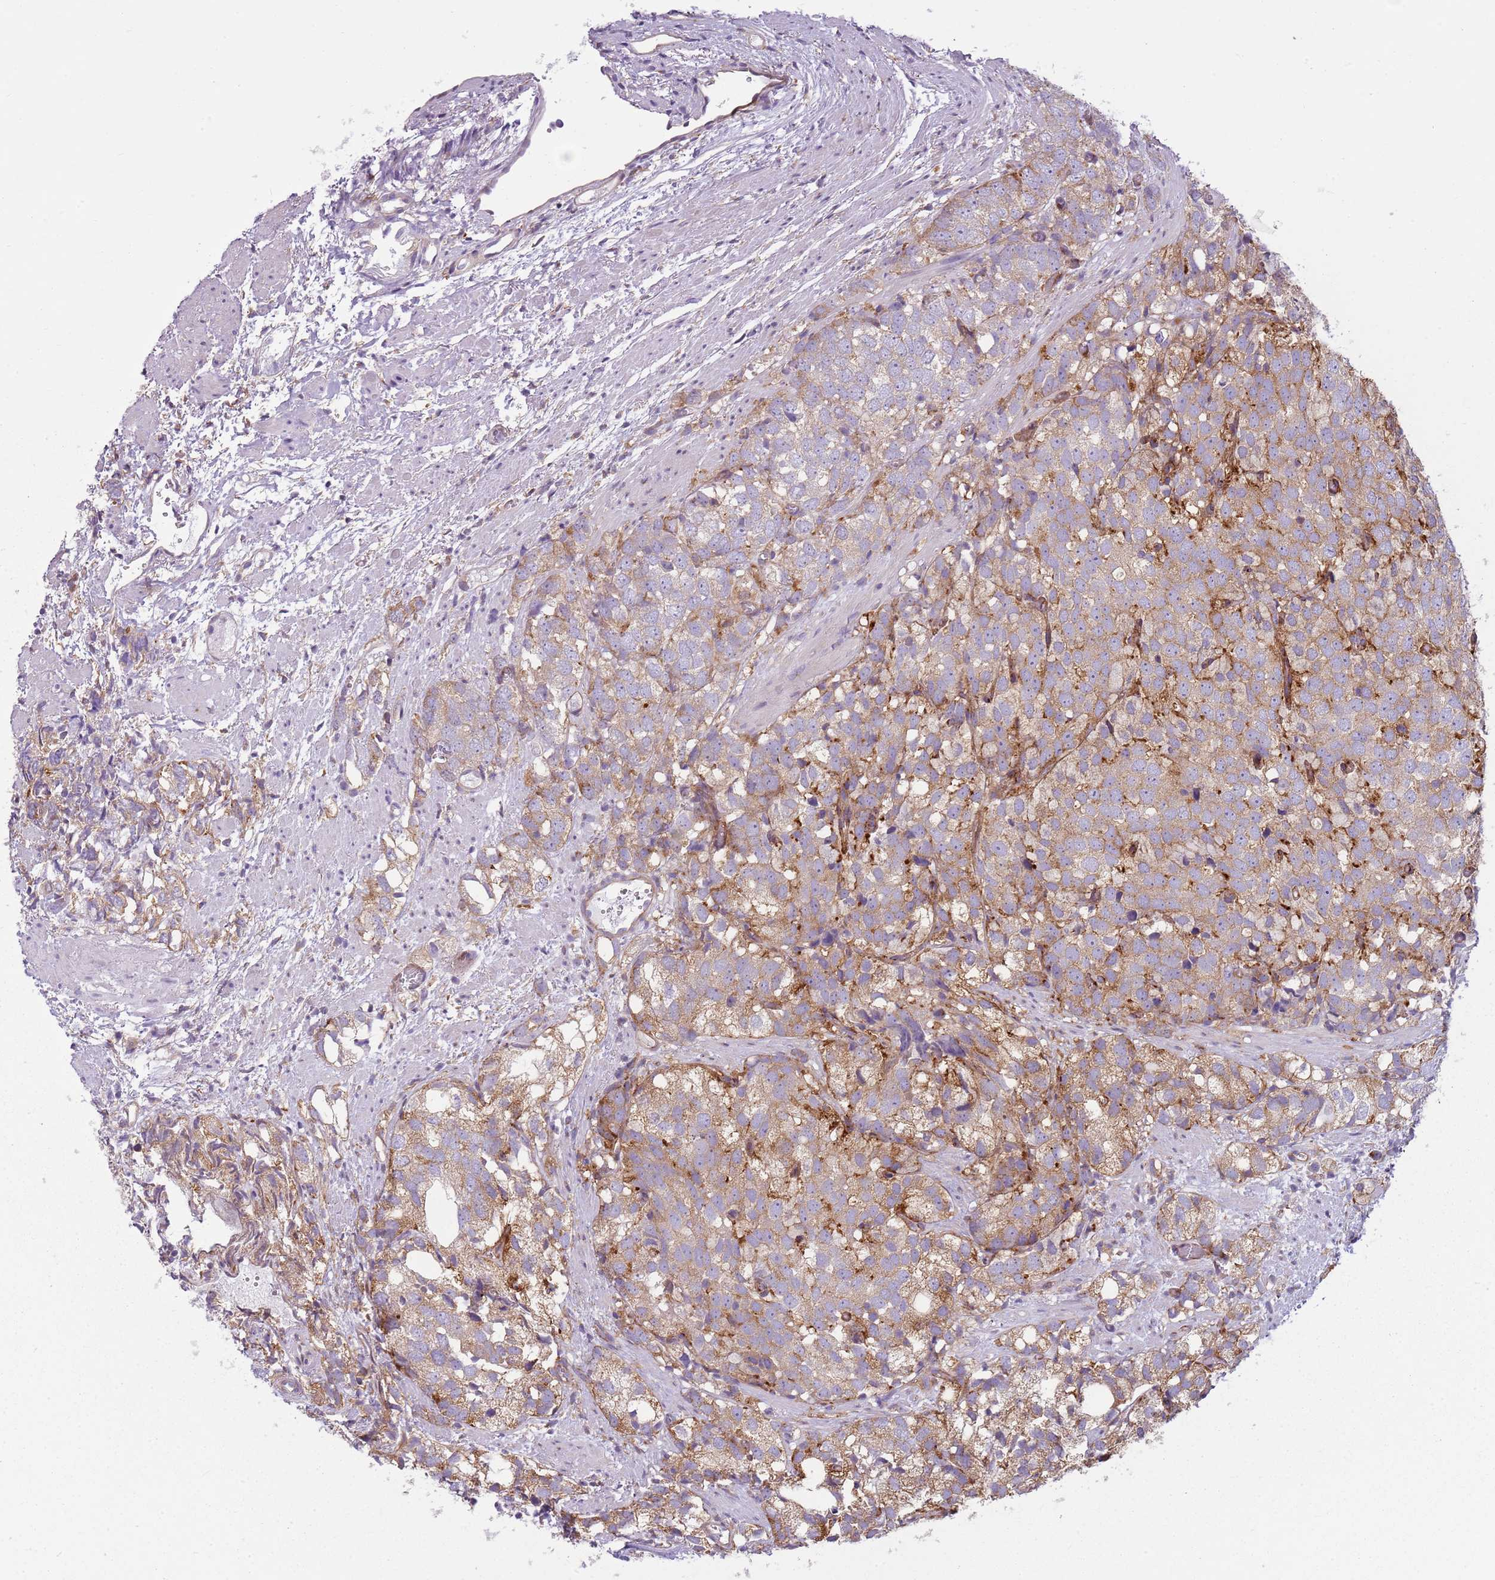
{"staining": {"intensity": "strong", "quantity": "25%-75%", "location": "cytoplasmic/membranous"}, "tissue": "prostate cancer", "cell_type": "Tumor cells", "image_type": "cancer", "snomed": [{"axis": "morphology", "description": "Adenocarcinoma, High grade"}, {"axis": "topography", "description": "Prostate"}], "caption": "Immunohistochemistry histopathology image of neoplastic tissue: prostate high-grade adenocarcinoma stained using immunohistochemistry displays high levels of strong protein expression localized specifically in the cytoplasmic/membranous of tumor cells, appearing as a cytoplasmic/membranous brown color.", "gene": "SNX1", "patient": {"sex": "male", "age": 82}}